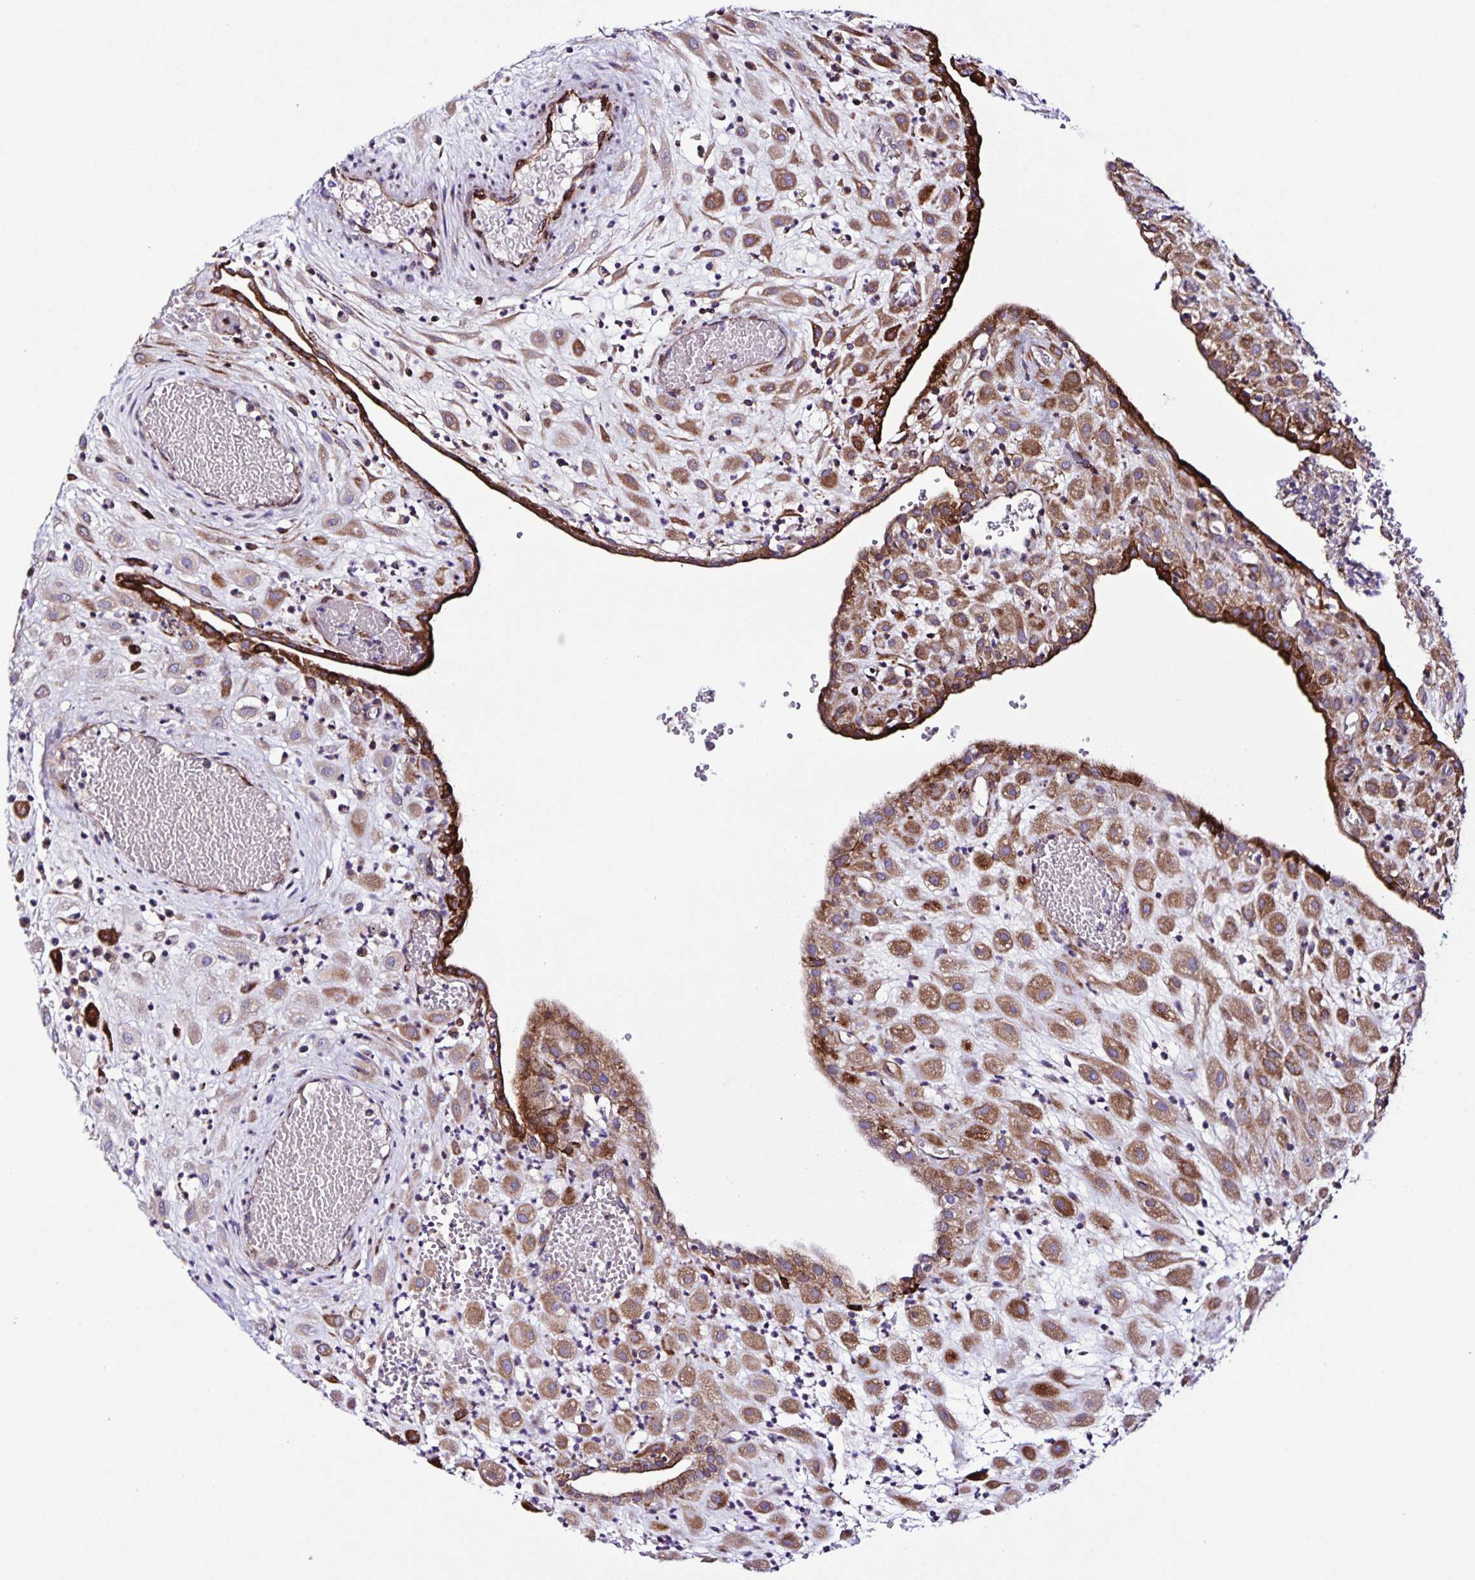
{"staining": {"intensity": "moderate", "quantity": ">75%", "location": "cytoplasmic/membranous"}, "tissue": "placenta", "cell_type": "Decidual cells", "image_type": "normal", "snomed": [{"axis": "morphology", "description": "Normal tissue, NOS"}, {"axis": "topography", "description": "Placenta"}], "caption": "This is a photomicrograph of immunohistochemistry staining of benign placenta, which shows moderate expression in the cytoplasmic/membranous of decidual cells.", "gene": "OSBPL5", "patient": {"sex": "female", "age": 24}}